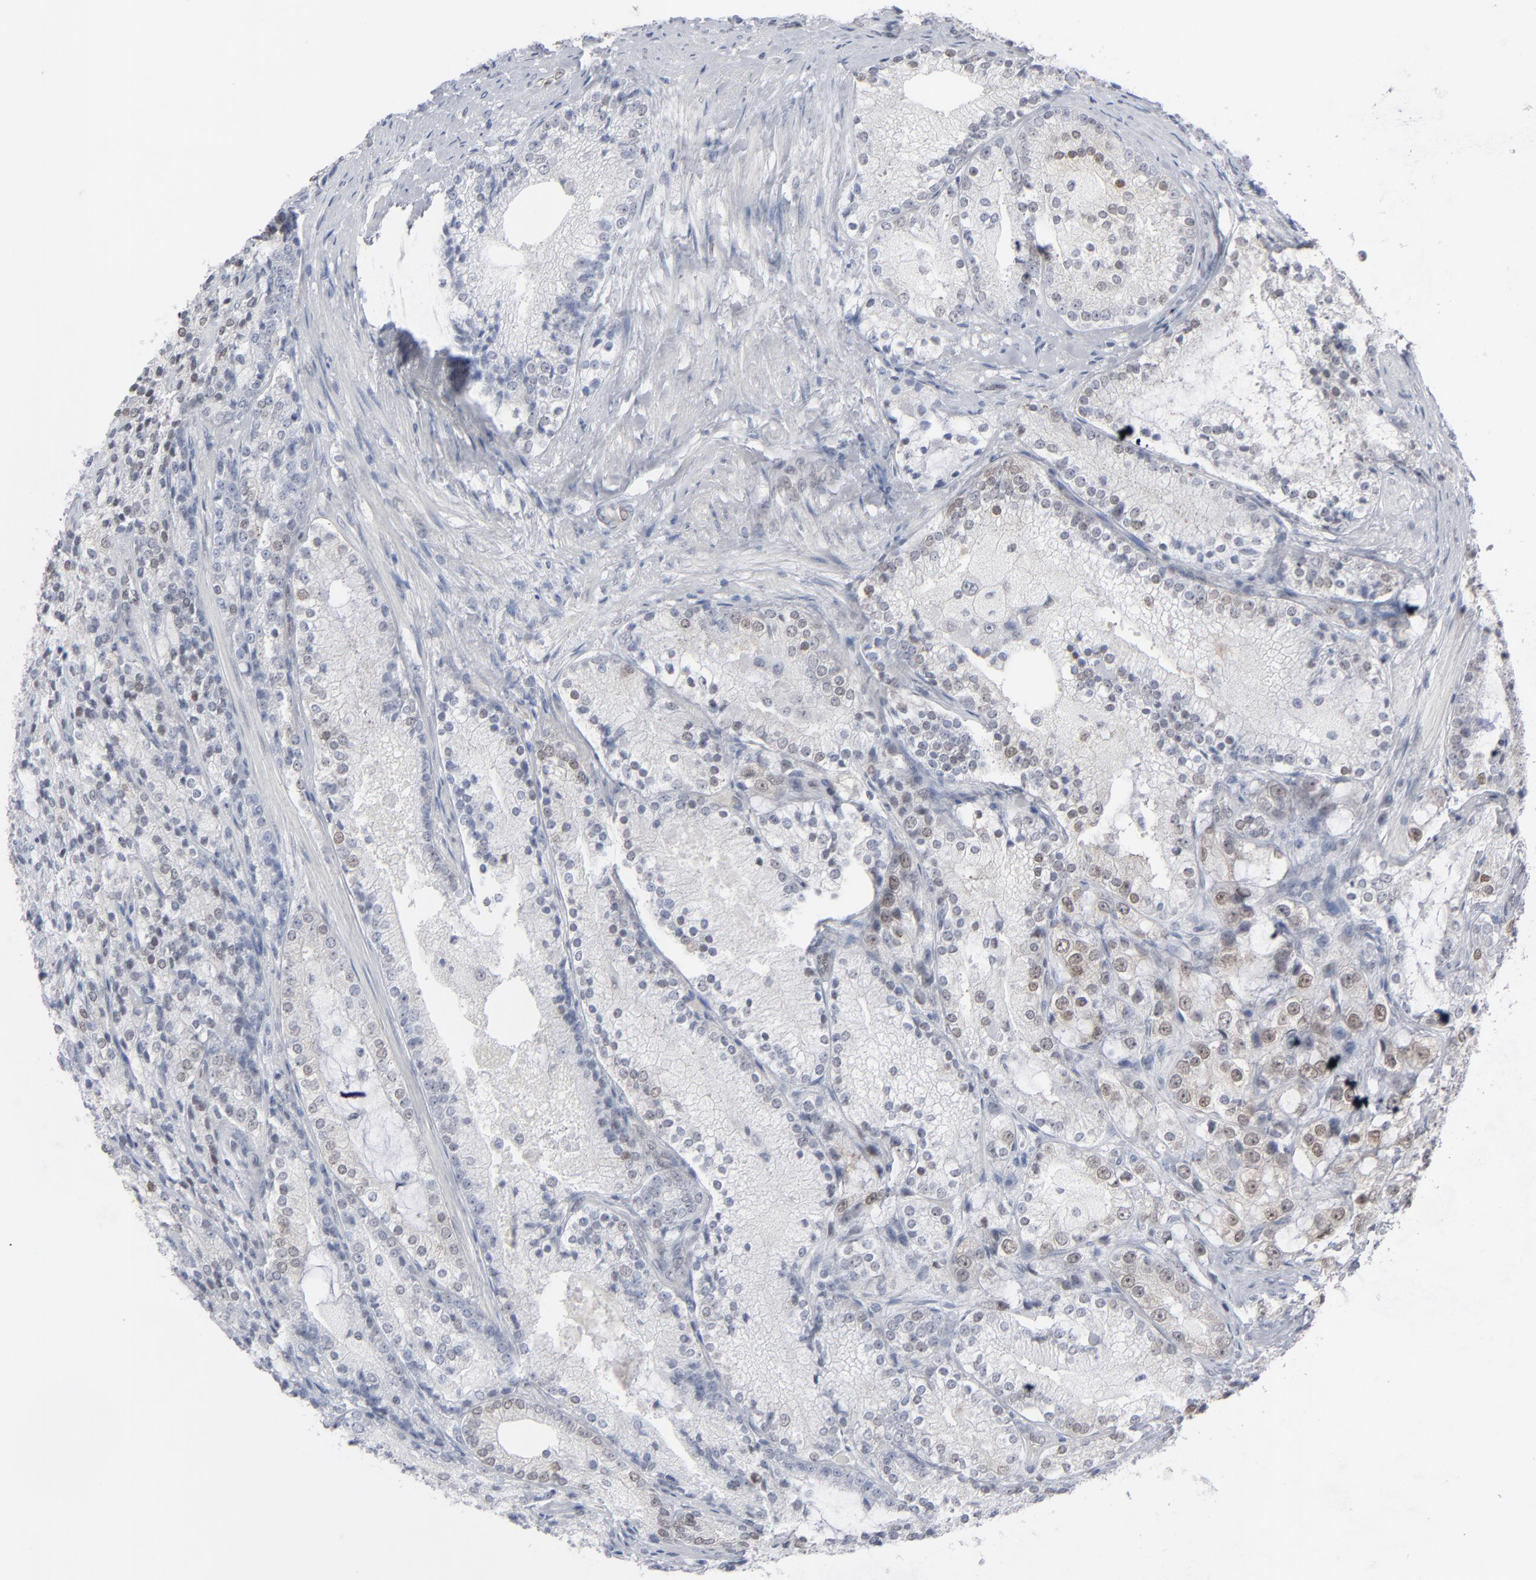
{"staining": {"intensity": "moderate", "quantity": "25%-75%", "location": "cytoplasmic/membranous,nuclear"}, "tissue": "prostate cancer", "cell_type": "Tumor cells", "image_type": "cancer", "snomed": [{"axis": "morphology", "description": "Adenocarcinoma, High grade"}, {"axis": "topography", "description": "Prostate"}], "caption": "The micrograph demonstrates immunohistochemical staining of high-grade adenocarcinoma (prostate). There is moderate cytoplasmic/membranous and nuclear staining is present in approximately 25%-75% of tumor cells. The staining is performed using DAB (3,3'-diaminobenzidine) brown chromogen to label protein expression. The nuclei are counter-stained blue using hematoxylin.", "gene": "IRF9", "patient": {"sex": "male", "age": 63}}